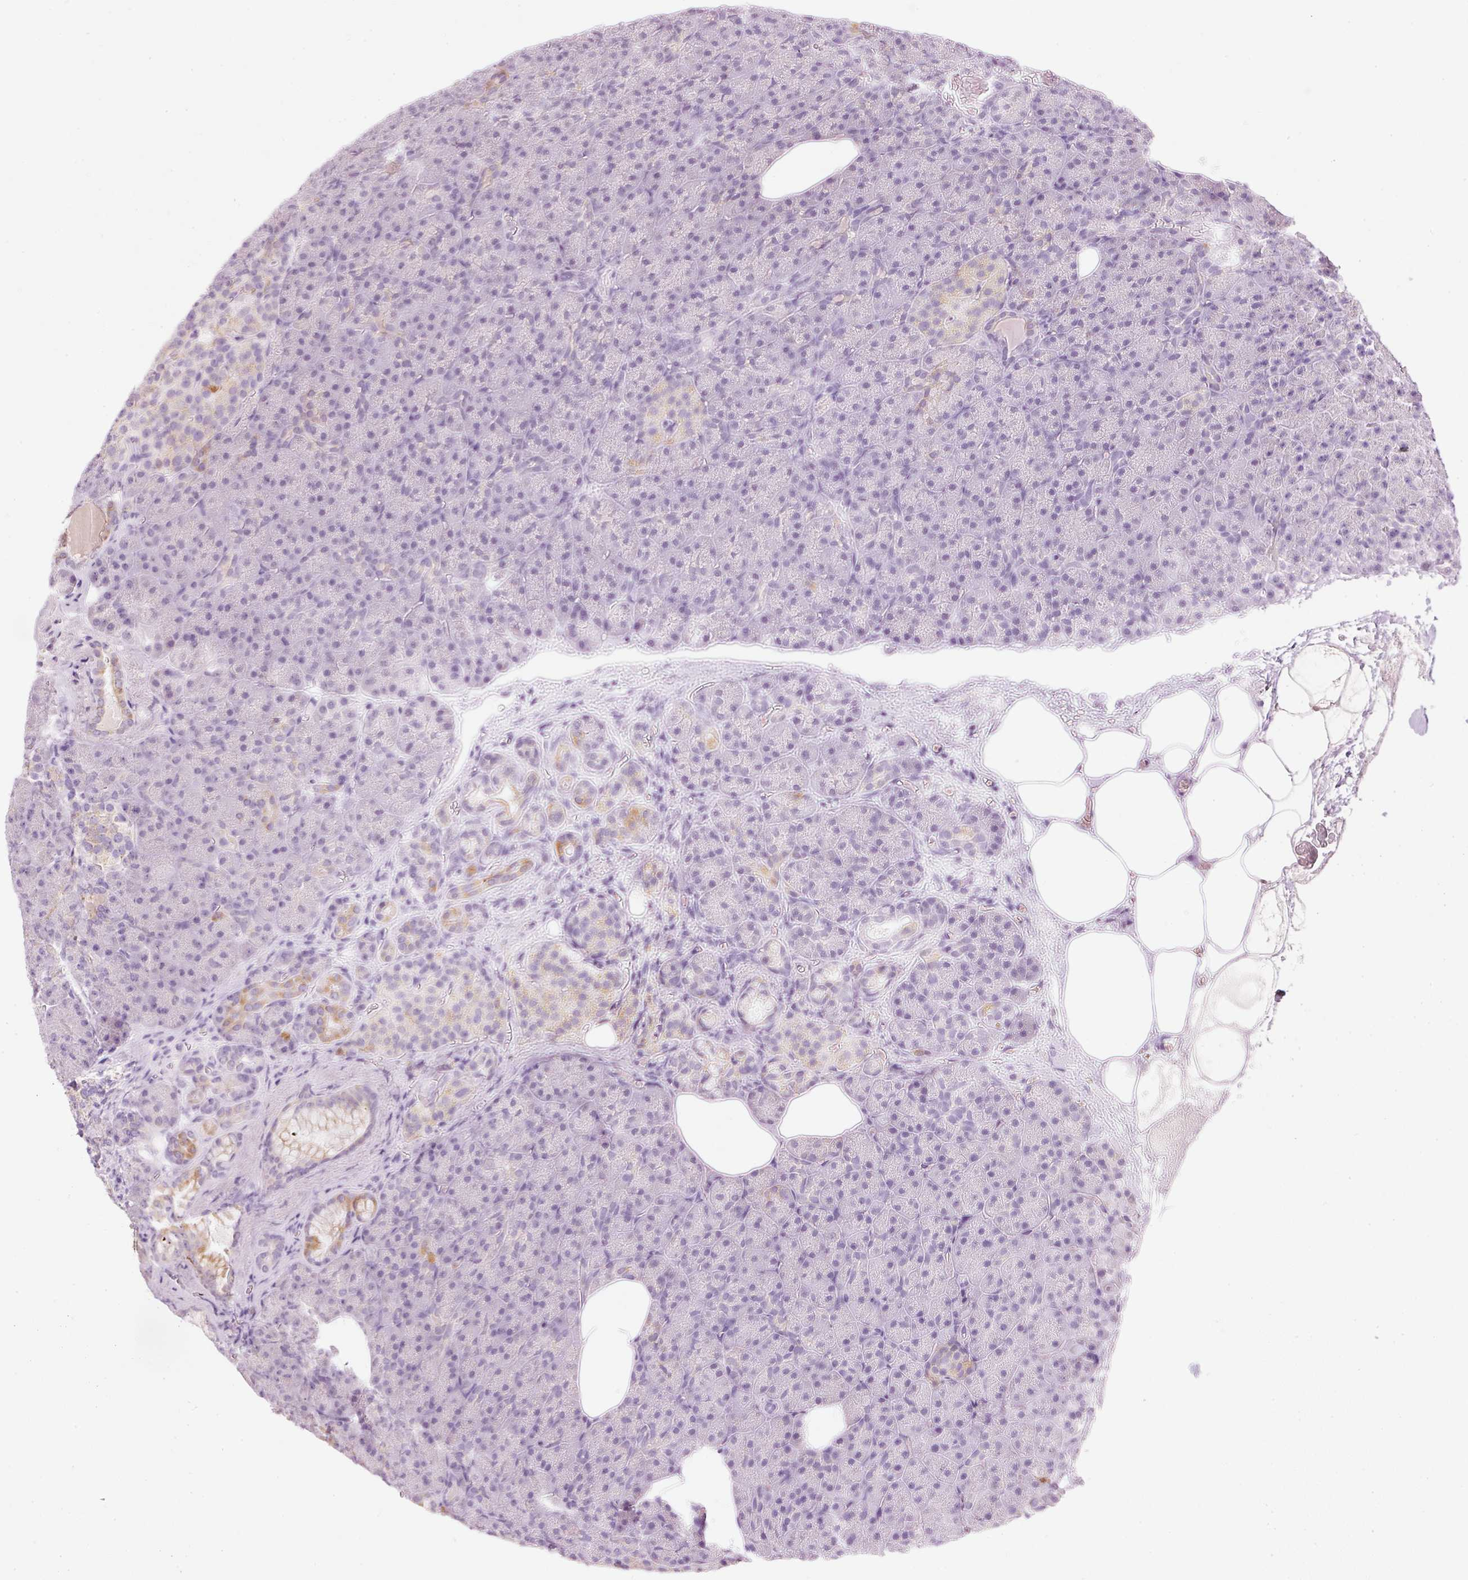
{"staining": {"intensity": "moderate", "quantity": "<25%", "location": "cytoplasmic/membranous"}, "tissue": "pancreas", "cell_type": "Exocrine glandular cells", "image_type": "normal", "snomed": [{"axis": "morphology", "description": "Normal tissue, NOS"}, {"axis": "topography", "description": "Pancreas"}], "caption": "A brown stain shows moderate cytoplasmic/membranous positivity of a protein in exocrine glandular cells of normal human pancreas.", "gene": "CARD16", "patient": {"sex": "female", "age": 74}}